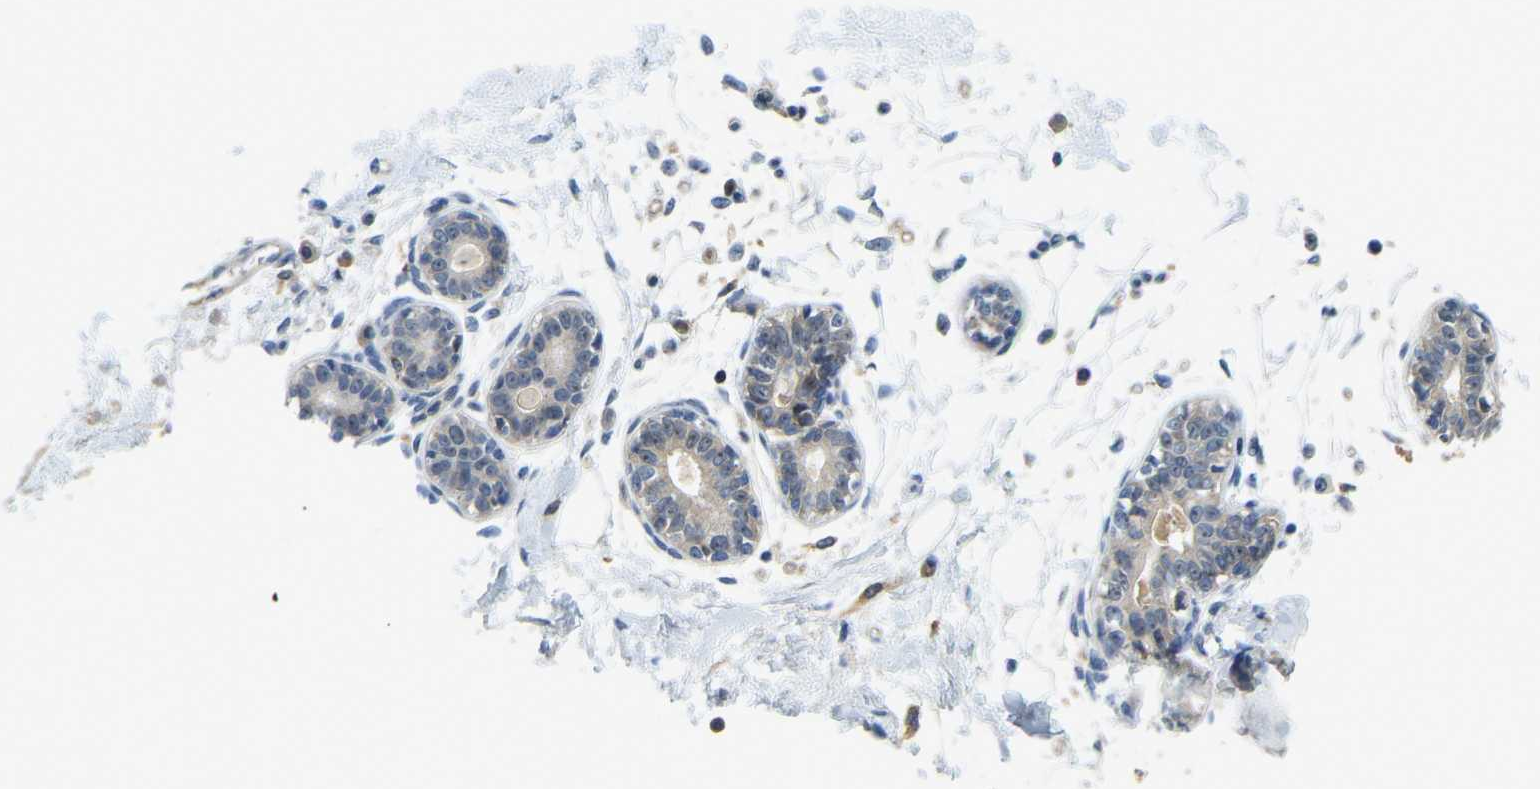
{"staining": {"intensity": "negative", "quantity": "none", "location": "none"}, "tissue": "breast", "cell_type": "Adipocytes", "image_type": "normal", "snomed": [{"axis": "morphology", "description": "Normal tissue, NOS"}, {"axis": "topography", "description": "Breast"}], "caption": "A high-resolution photomicrograph shows immunohistochemistry staining of normal breast, which exhibits no significant positivity in adipocytes.", "gene": "RRP1", "patient": {"sex": "female", "age": 45}}